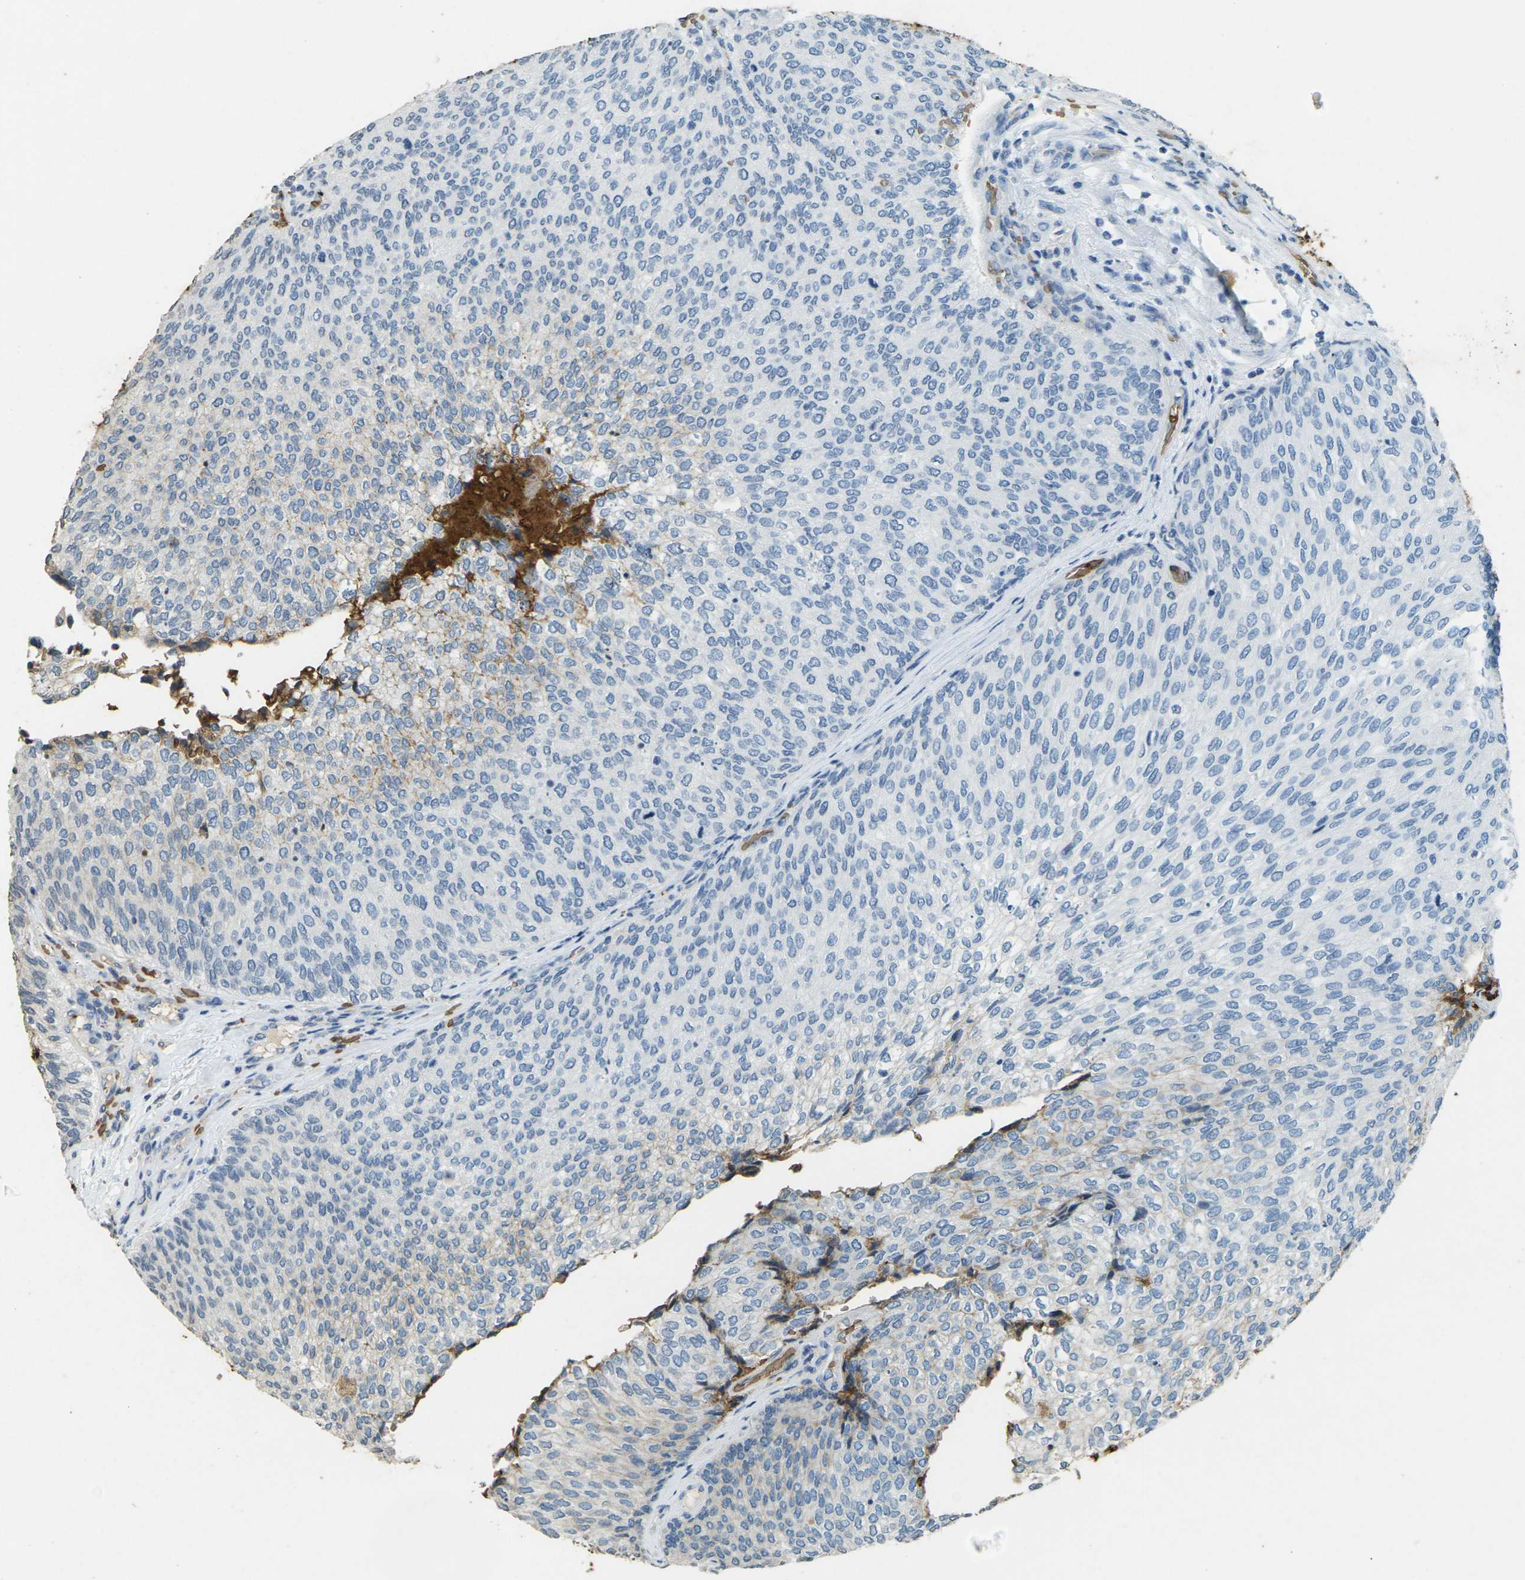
{"staining": {"intensity": "negative", "quantity": "none", "location": "none"}, "tissue": "urothelial cancer", "cell_type": "Tumor cells", "image_type": "cancer", "snomed": [{"axis": "morphology", "description": "Urothelial carcinoma, Low grade"}, {"axis": "topography", "description": "Urinary bladder"}], "caption": "Micrograph shows no protein positivity in tumor cells of urothelial cancer tissue.", "gene": "HBB", "patient": {"sex": "female", "age": 79}}